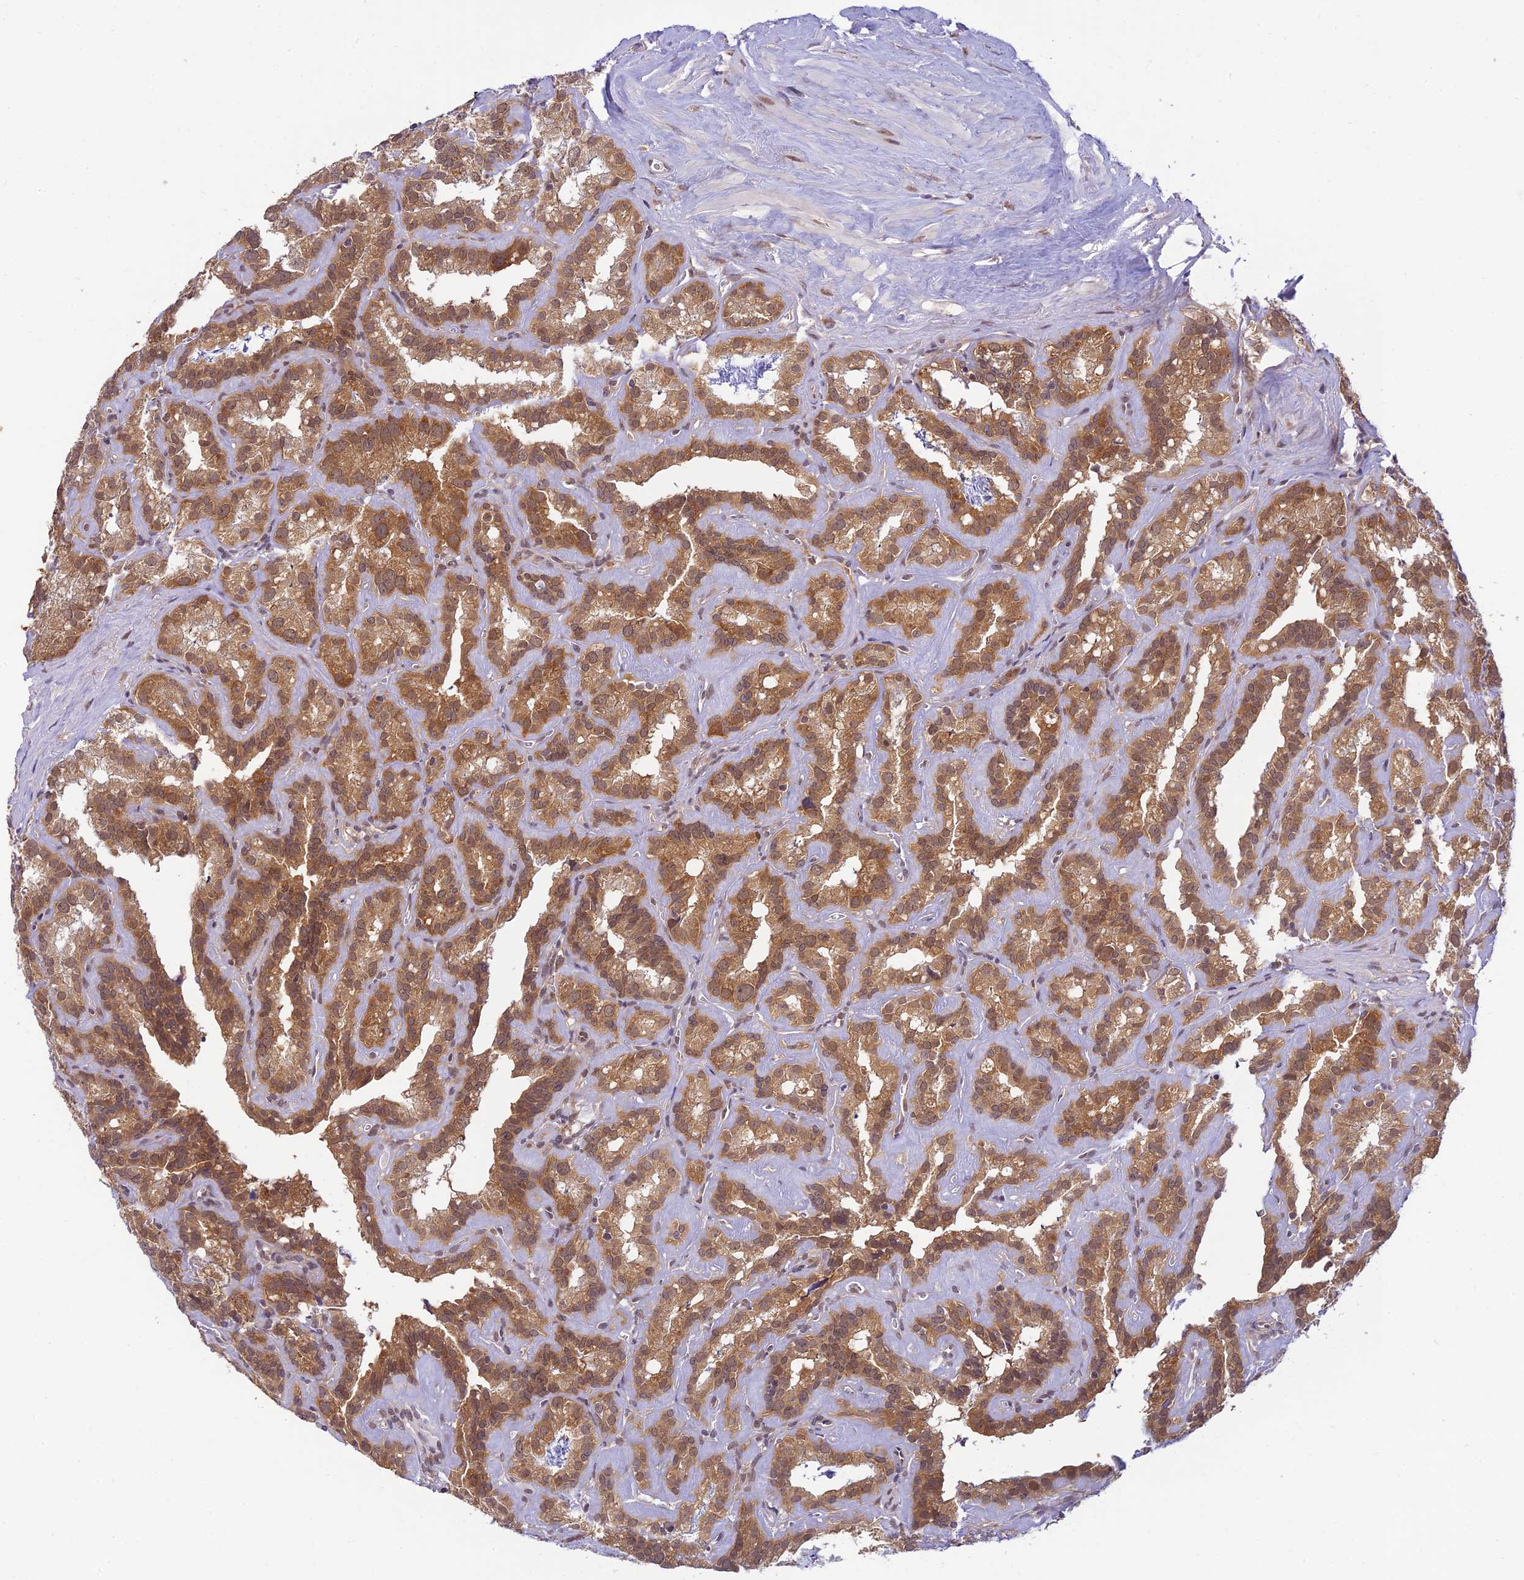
{"staining": {"intensity": "moderate", "quantity": ">75%", "location": "cytoplasmic/membranous,nuclear"}, "tissue": "seminal vesicle", "cell_type": "Glandular cells", "image_type": "normal", "snomed": [{"axis": "morphology", "description": "Normal tissue, NOS"}, {"axis": "topography", "description": "Prostate"}, {"axis": "topography", "description": "Seminal veicle"}], "caption": "Immunohistochemical staining of benign human seminal vesicle shows medium levels of moderate cytoplasmic/membranous,nuclear positivity in about >75% of glandular cells.", "gene": "SKIC8", "patient": {"sex": "male", "age": 59}}